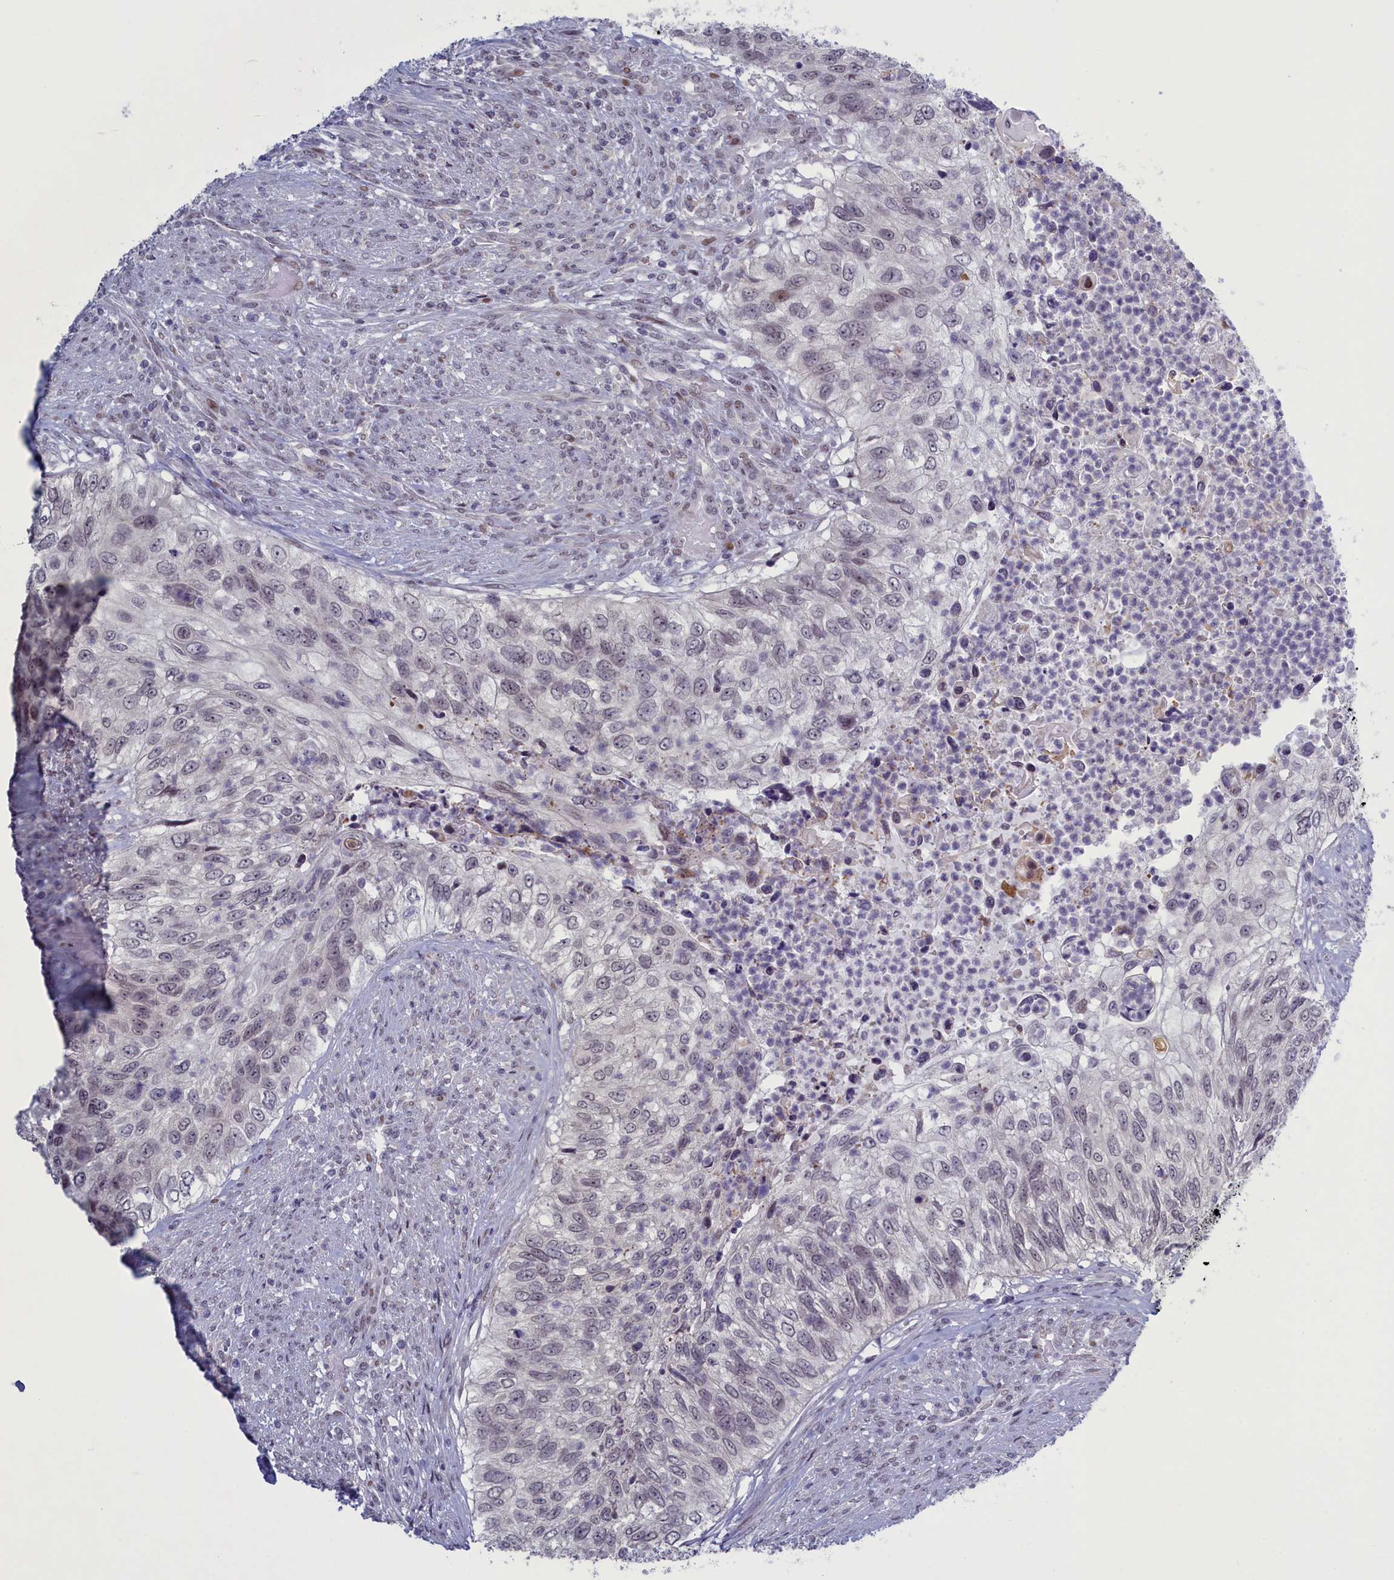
{"staining": {"intensity": "negative", "quantity": "none", "location": "none"}, "tissue": "urothelial cancer", "cell_type": "Tumor cells", "image_type": "cancer", "snomed": [{"axis": "morphology", "description": "Urothelial carcinoma, High grade"}, {"axis": "topography", "description": "Urinary bladder"}], "caption": "IHC micrograph of neoplastic tissue: human urothelial carcinoma (high-grade) stained with DAB (3,3'-diaminobenzidine) exhibits no significant protein staining in tumor cells.", "gene": "ATF7IP2", "patient": {"sex": "female", "age": 60}}